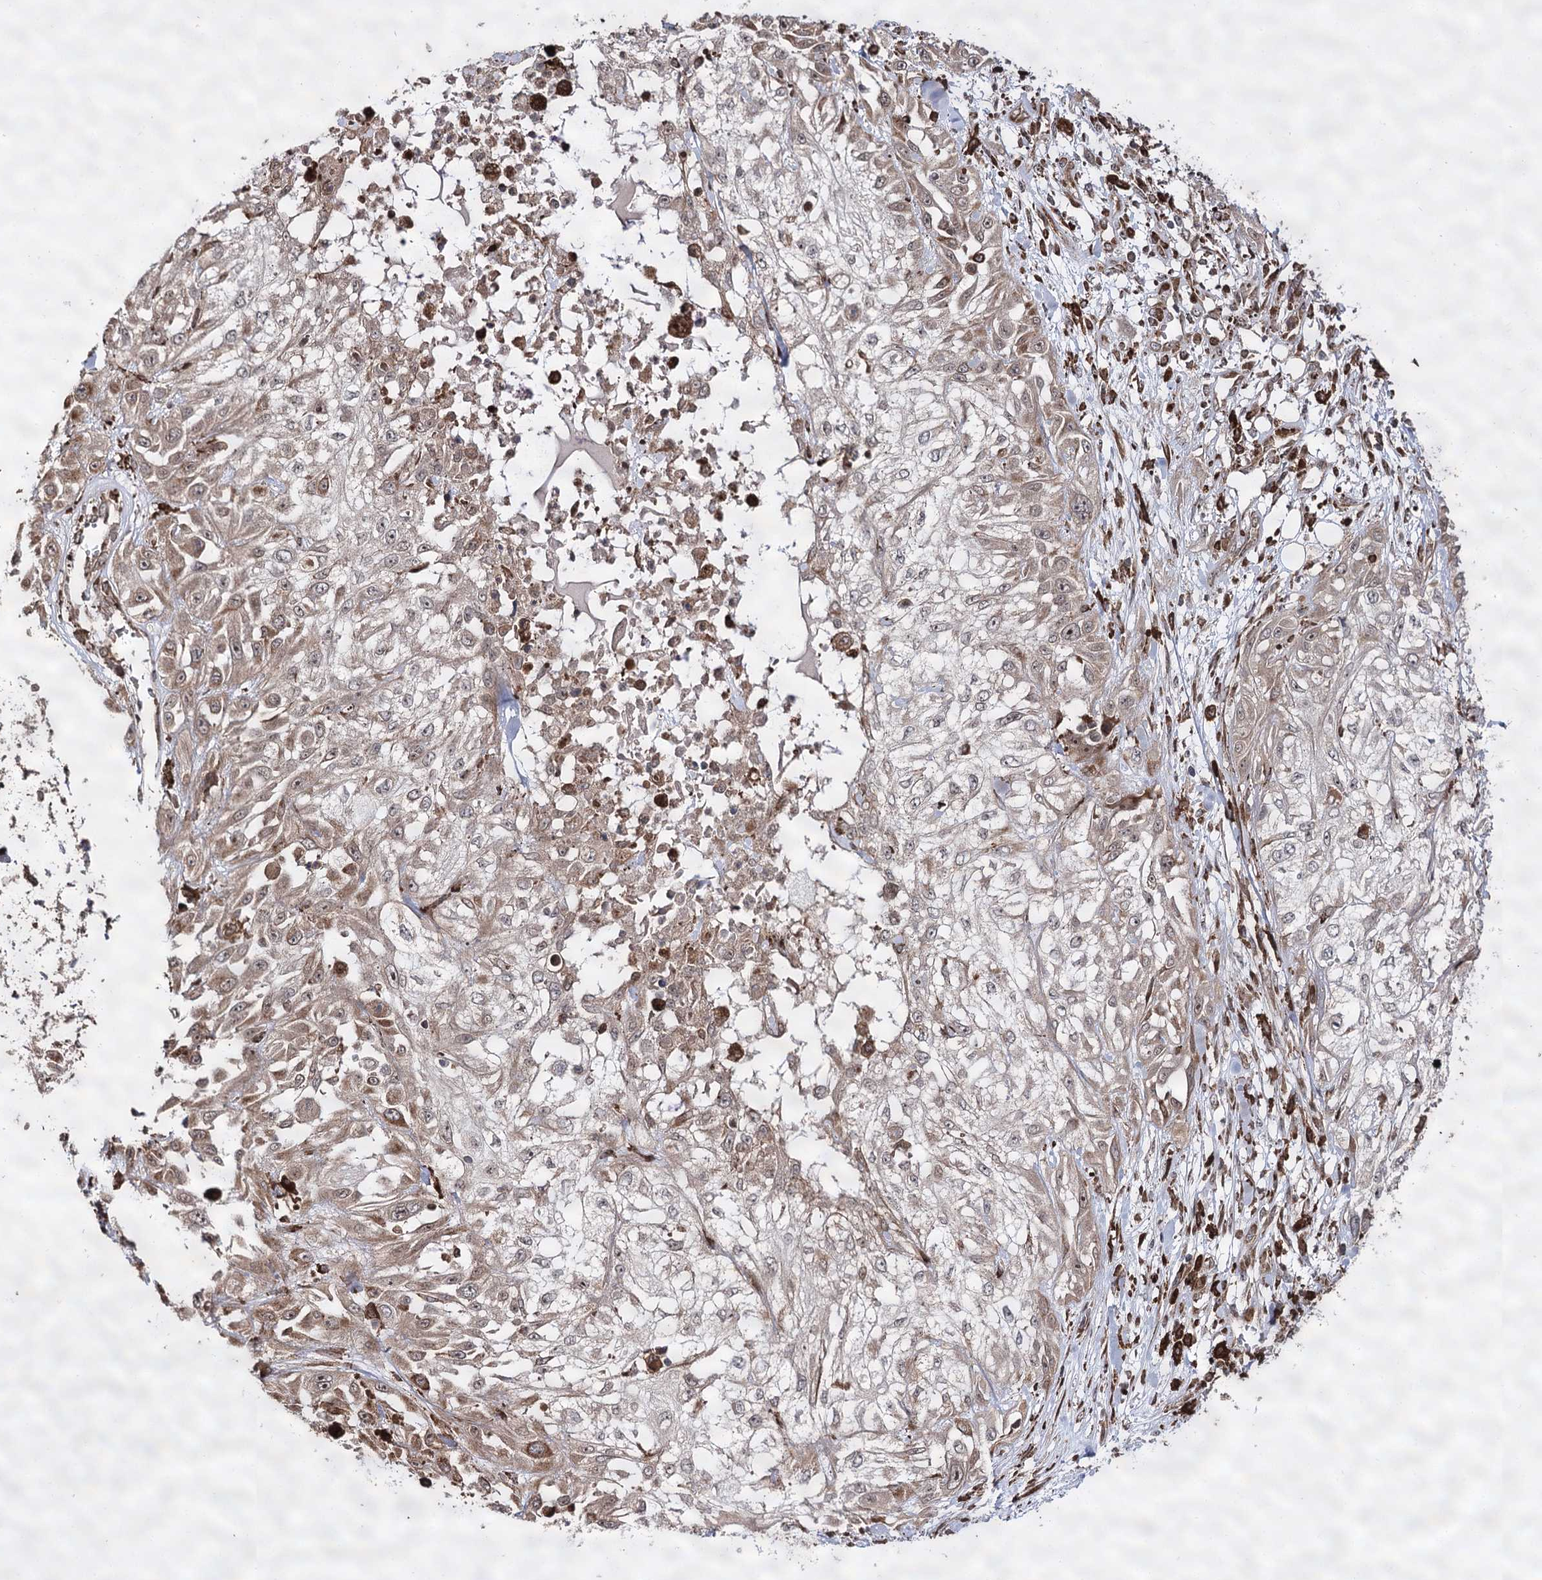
{"staining": {"intensity": "weak", "quantity": "25%-75%", "location": "cytoplasmic/membranous,nuclear"}, "tissue": "skin cancer", "cell_type": "Tumor cells", "image_type": "cancer", "snomed": [{"axis": "morphology", "description": "Squamous cell carcinoma, NOS"}, {"axis": "morphology", "description": "Squamous cell carcinoma, metastatic, NOS"}, {"axis": "topography", "description": "Skin"}, {"axis": "topography", "description": "Lymph node"}], "caption": "This histopathology image demonstrates IHC staining of human skin squamous cell carcinoma, with low weak cytoplasmic/membranous and nuclear positivity in approximately 25%-75% of tumor cells.", "gene": "FANCL", "patient": {"sex": "male", "age": 75}}